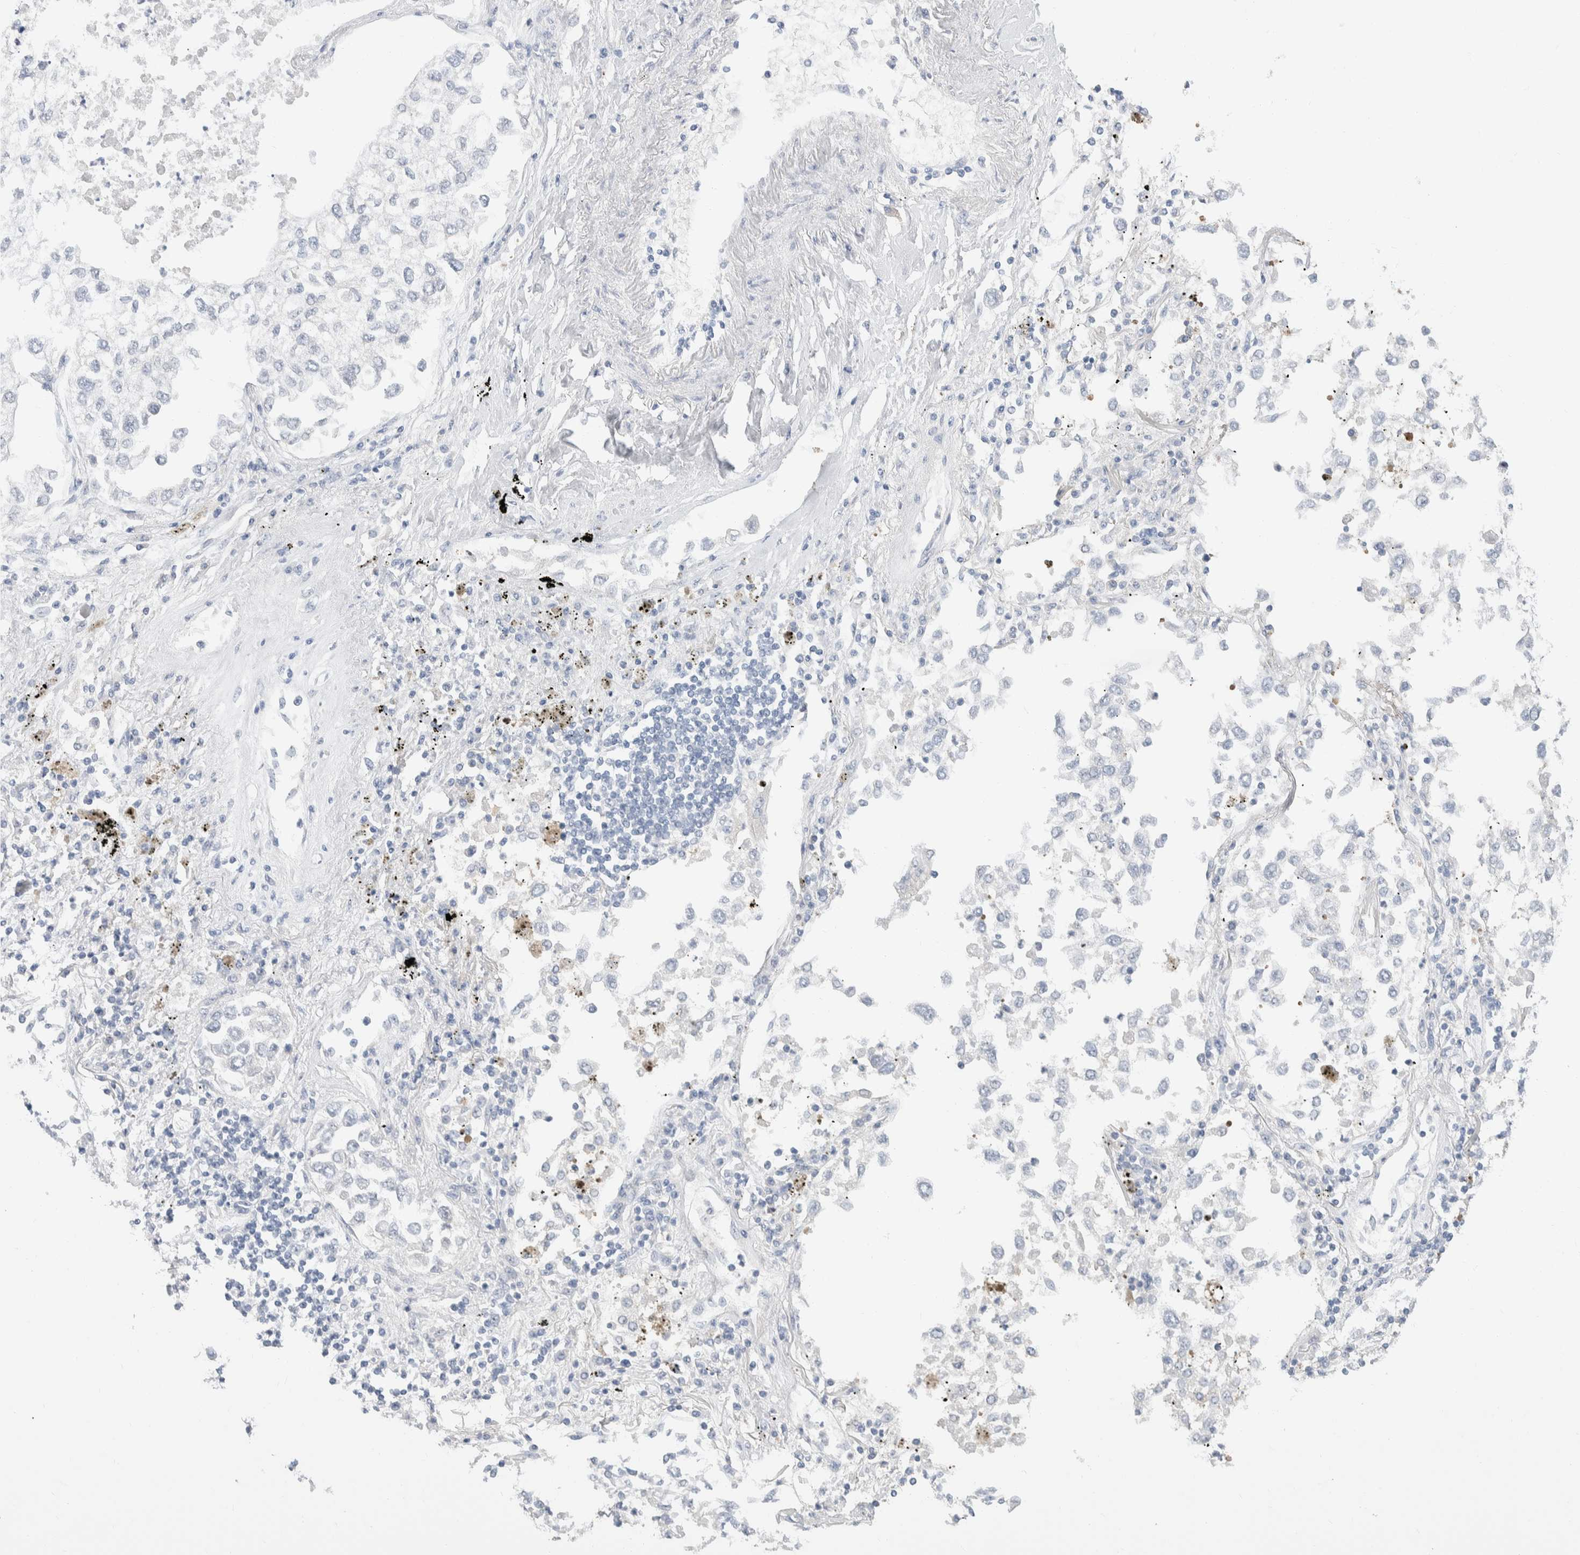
{"staining": {"intensity": "negative", "quantity": "none", "location": "none"}, "tissue": "lung cancer", "cell_type": "Tumor cells", "image_type": "cancer", "snomed": [{"axis": "morphology", "description": "Inflammation, NOS"}, {"axis": "morphology", "description": "Adenocarcinoma, NOS"}, {"axis": "topography", "description": "Lung"}], "caption": "Tumor cells are negative for protein expression in human lung adenocarcinoma. Brightfield microscopy of immunohistochemistry stained with DAB (3,3'-diaminobenzidine) (brown) and hematoxylin (blue), captured at high magnification.", "gene": "RUSF1", "patient": {"sex": "male", "age": 63}}